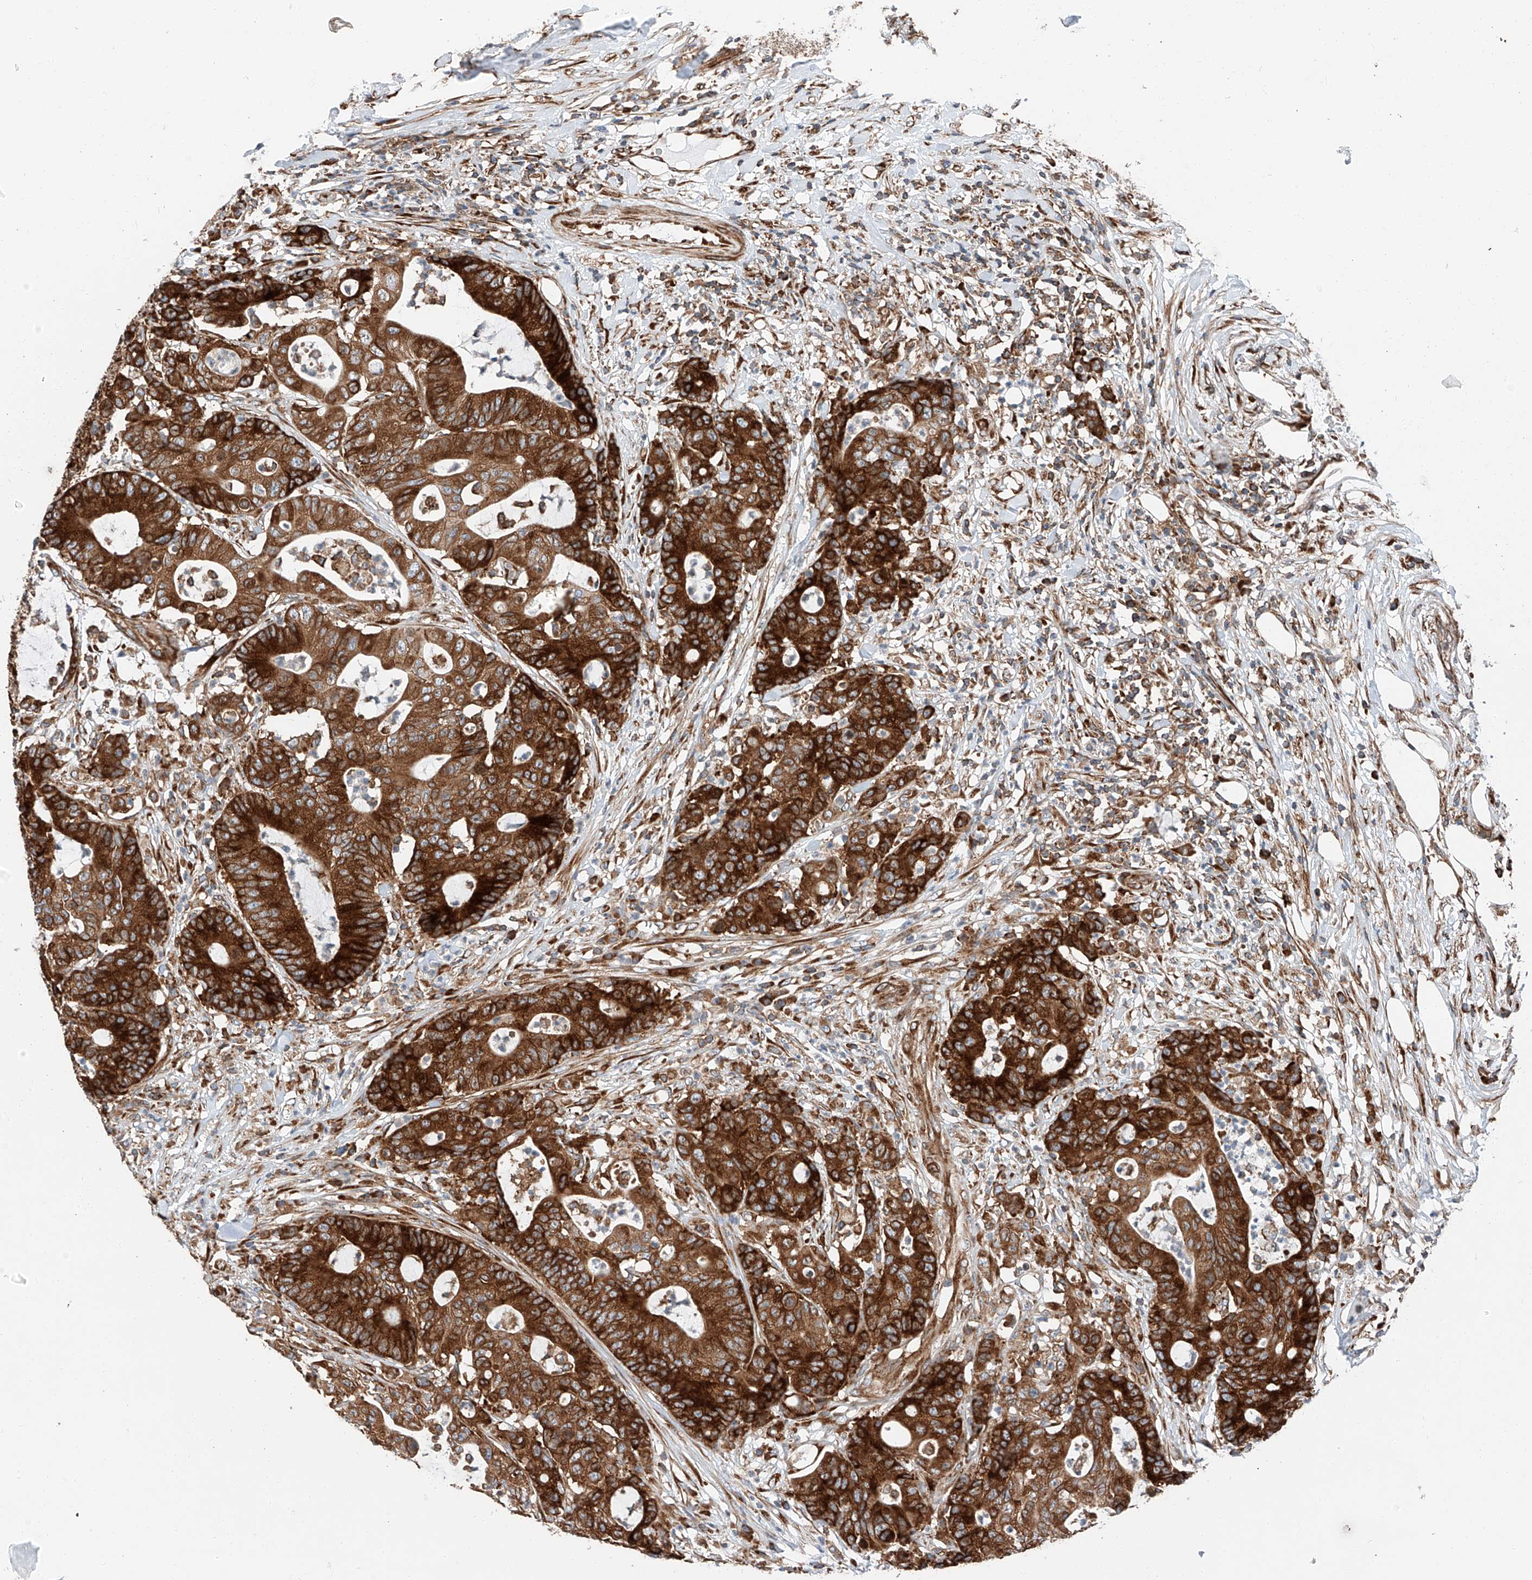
{"staining": {"intensity": "strong", "quantity": ">75%", "location": "cytoplasmic/membranous"}, "tissue": "colorectal cancer", "cell_type": "Tumor cells", "image_type": "cancer", "snomed": [{"axis": "morphology", "description": "Adenocarcinoma, NOS"}, {"axis": "topography", "description": "Colon"}], "caption": "Tumor cells show high levels of strong cytoplasmic/membranous positivity in about >75% of cells in colorectal cancer.", "gene": "ZC3H15", "patient": {"sex": "female", "age": 84}}